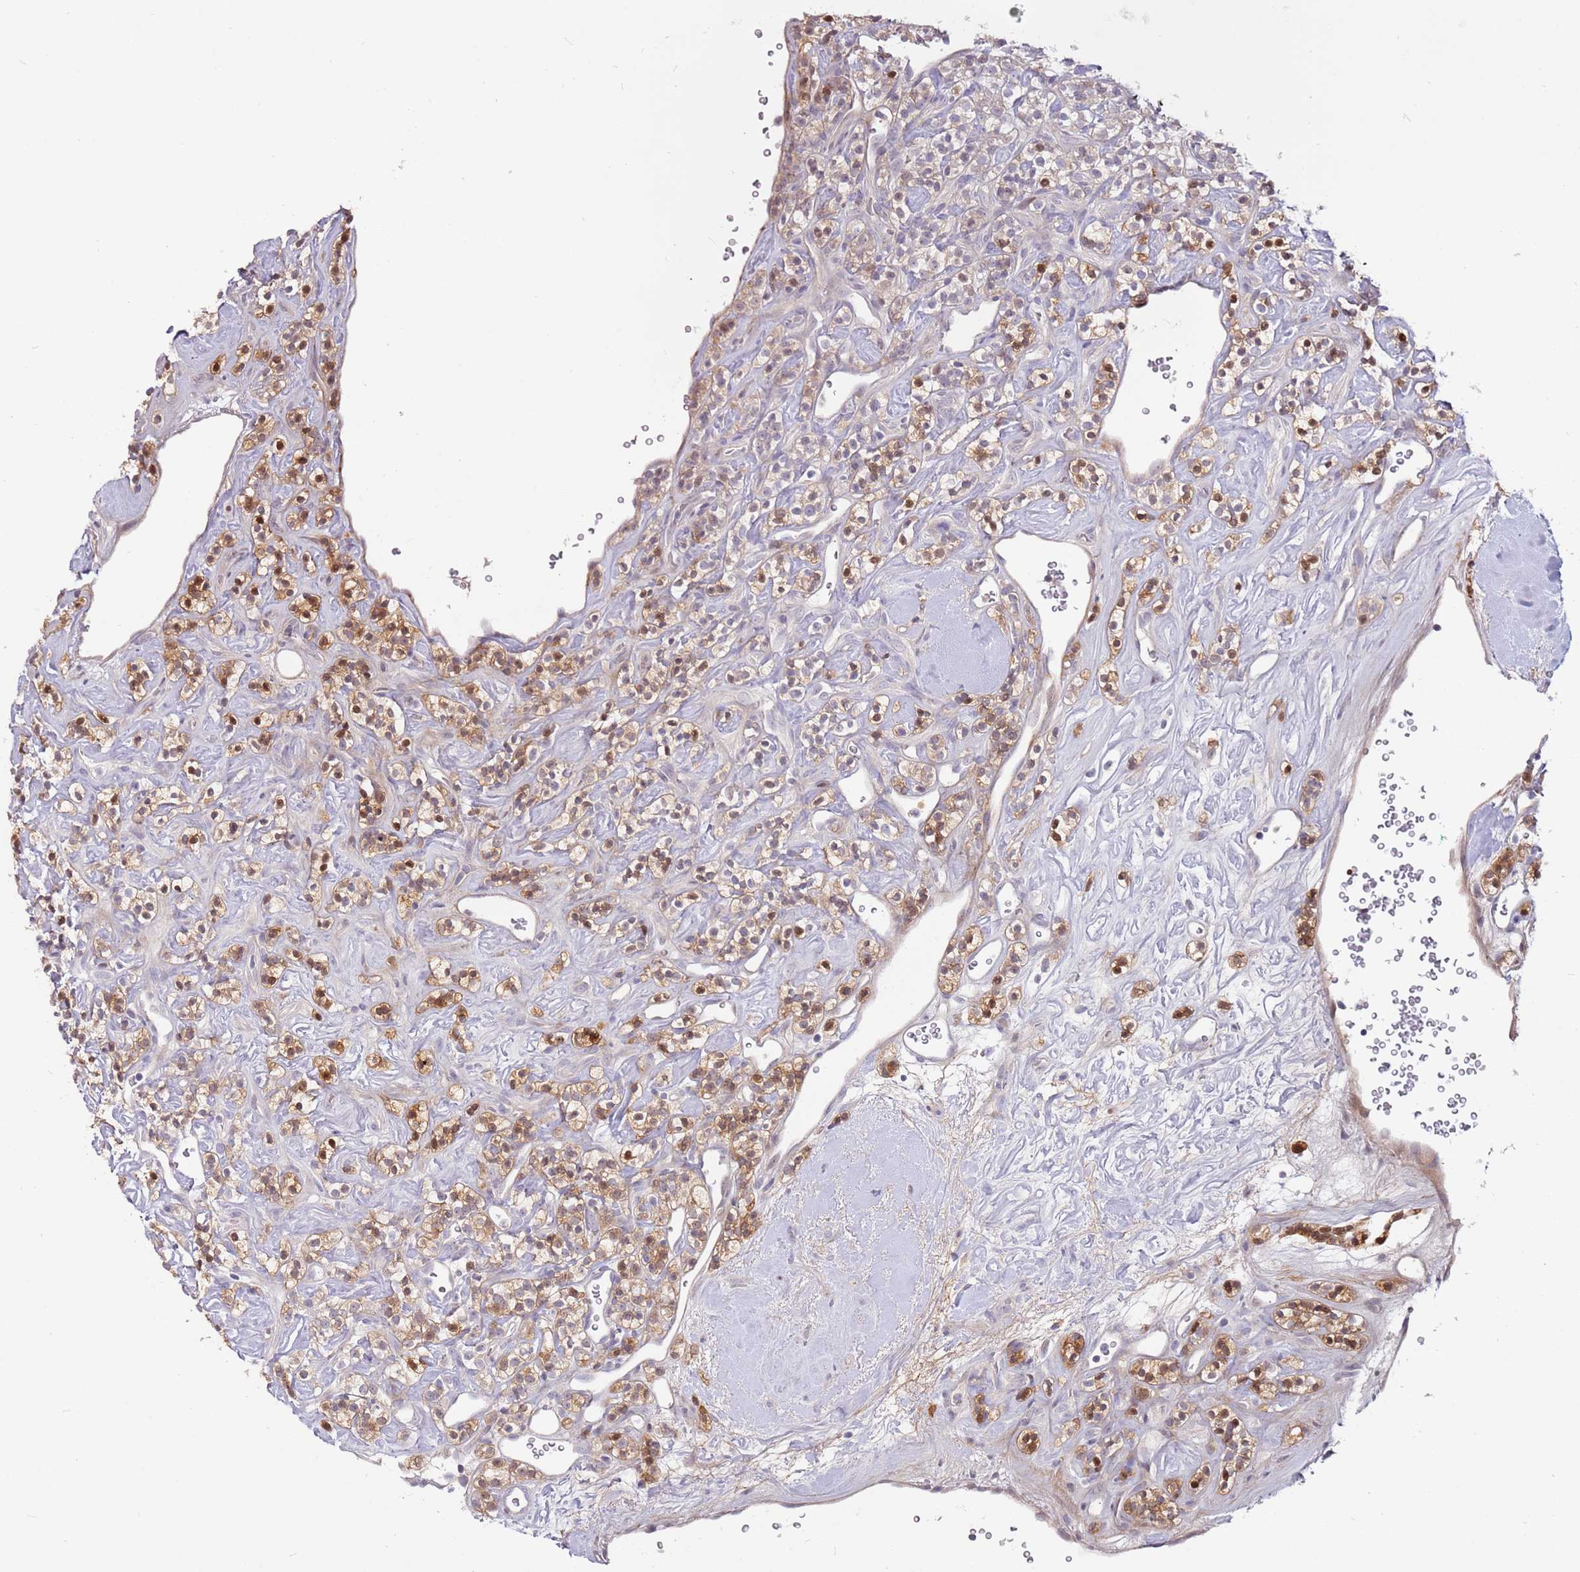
{"staining": {"intensity": "moderate", "quantity": "25%-75%", "location": "cytoplasmic/membranous,nuclear"}, "tissue": "renal cancer", "cell_type": "Tumor cells", "image_type": "cancer", "snomed": [{"axis": "morphology", "description": "Adenocarcinoma, NOS"}, {"axis": "topography", "description": "Kidney"}], "caption": "Protein analysis of adenocarcinoma (renal) tissue reveals moderate cytoplasmic/membranous and nuclear expression in approximately 25%-75% of tumor cells.", "gene": "MTG2", "patient": {"sex": "male", "age": 77}}